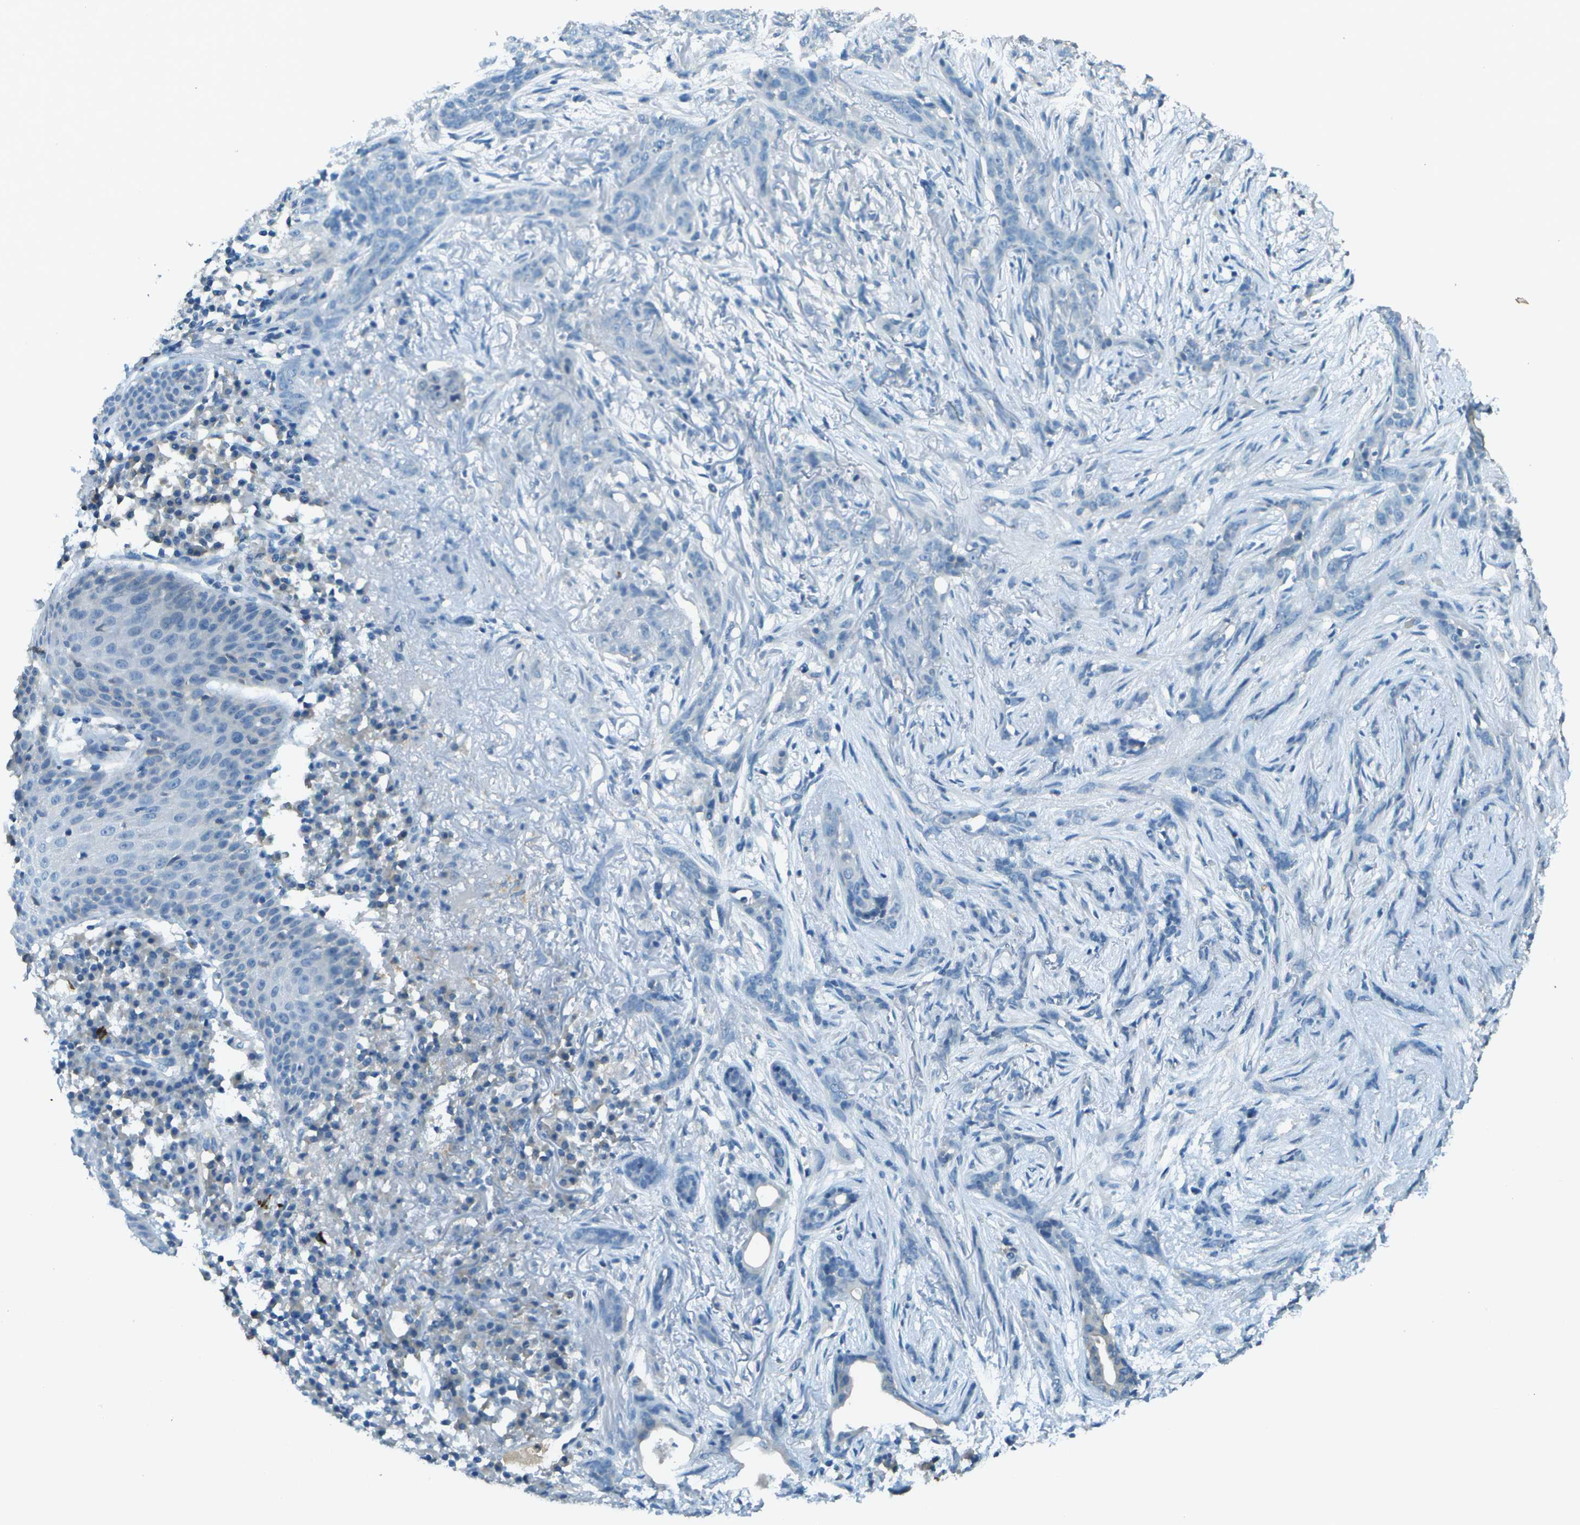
{"staining": {"intensity": "negative", "quantity": "none", "location": "none"}, "tissue": "skin cancer", "cell_type": "Tumor cells", "image_type": "cancer", "snomed": [{"axis": "morphology", "description": "Basal cell carcinoma"}, {"axis": "morphology", "description": "Adnexal tumor, benign"}, {"axis": "topography", "description": "Skin"}], "caption": "Immunohistochemical staining of human skin cancer reveals no significant staining in tumor cells. Brightfield microscopy of IHC stained with DAB (brown) and hematoxylin (blue), captured at high magnification.", "gene": "LGI2", "patient": {"sex": "female", "age": 42}}